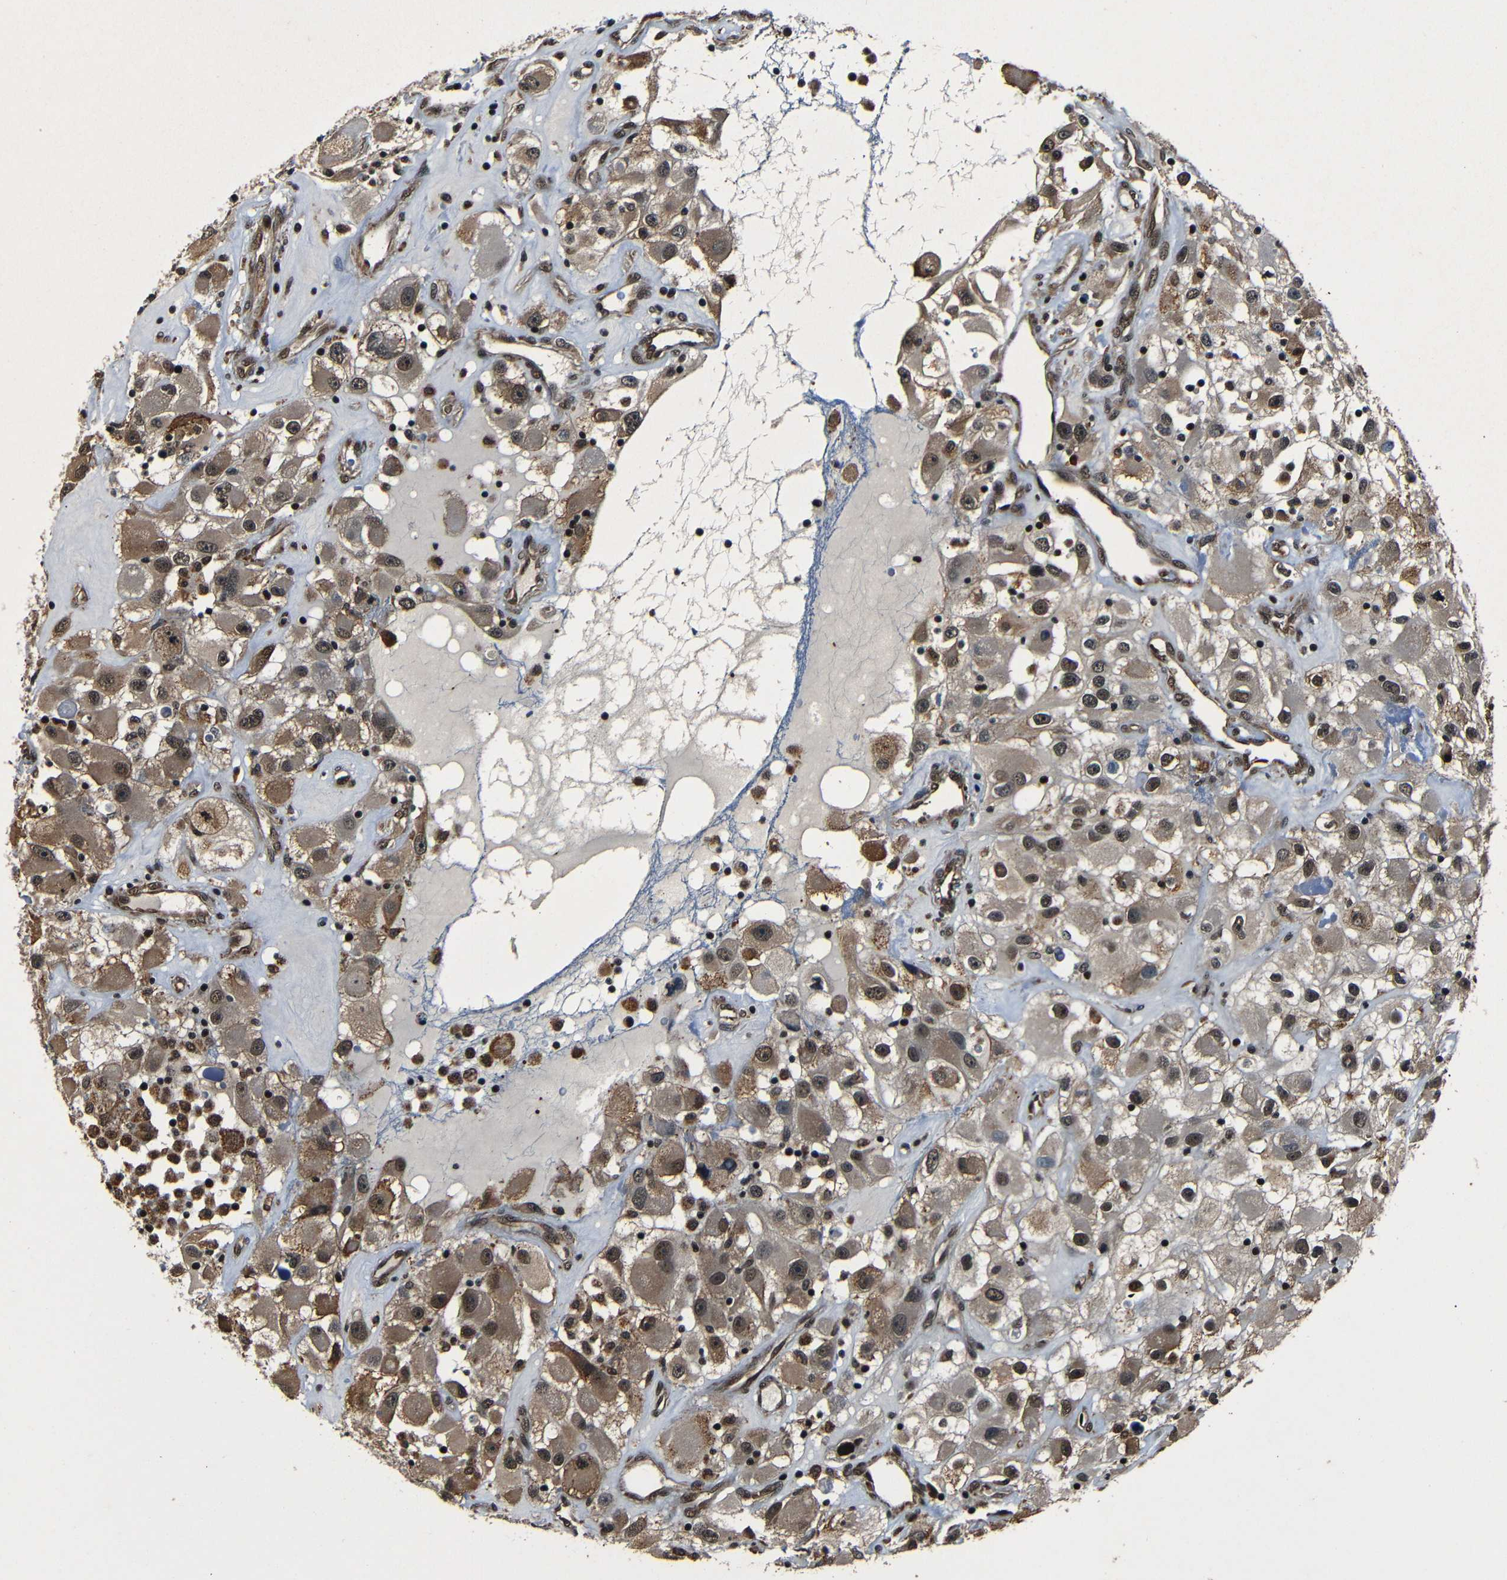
{"staining": {"intensity": "moderate", "quantity": ">75%", "location": "cytoplasmic/membranous,nuclear"}, "tissue": "renal cancer", "cell_type": "Tumor cells", "image_type": "cancer", "snomed": [{"axis": "morphology", "description": "Adenocarcinoma, NOS"}, {"axis": "topography", "description": "Kidney"}], "caption": "Immunohistochemical staining of renal cancer (adenocarcinoma) exhibits moderate cytoplasmic/membranous and nuclear protein staining in about >75% of tumor cells.", "gene": "NCBP3", "patient": {"sex": "female", "age": 52}}